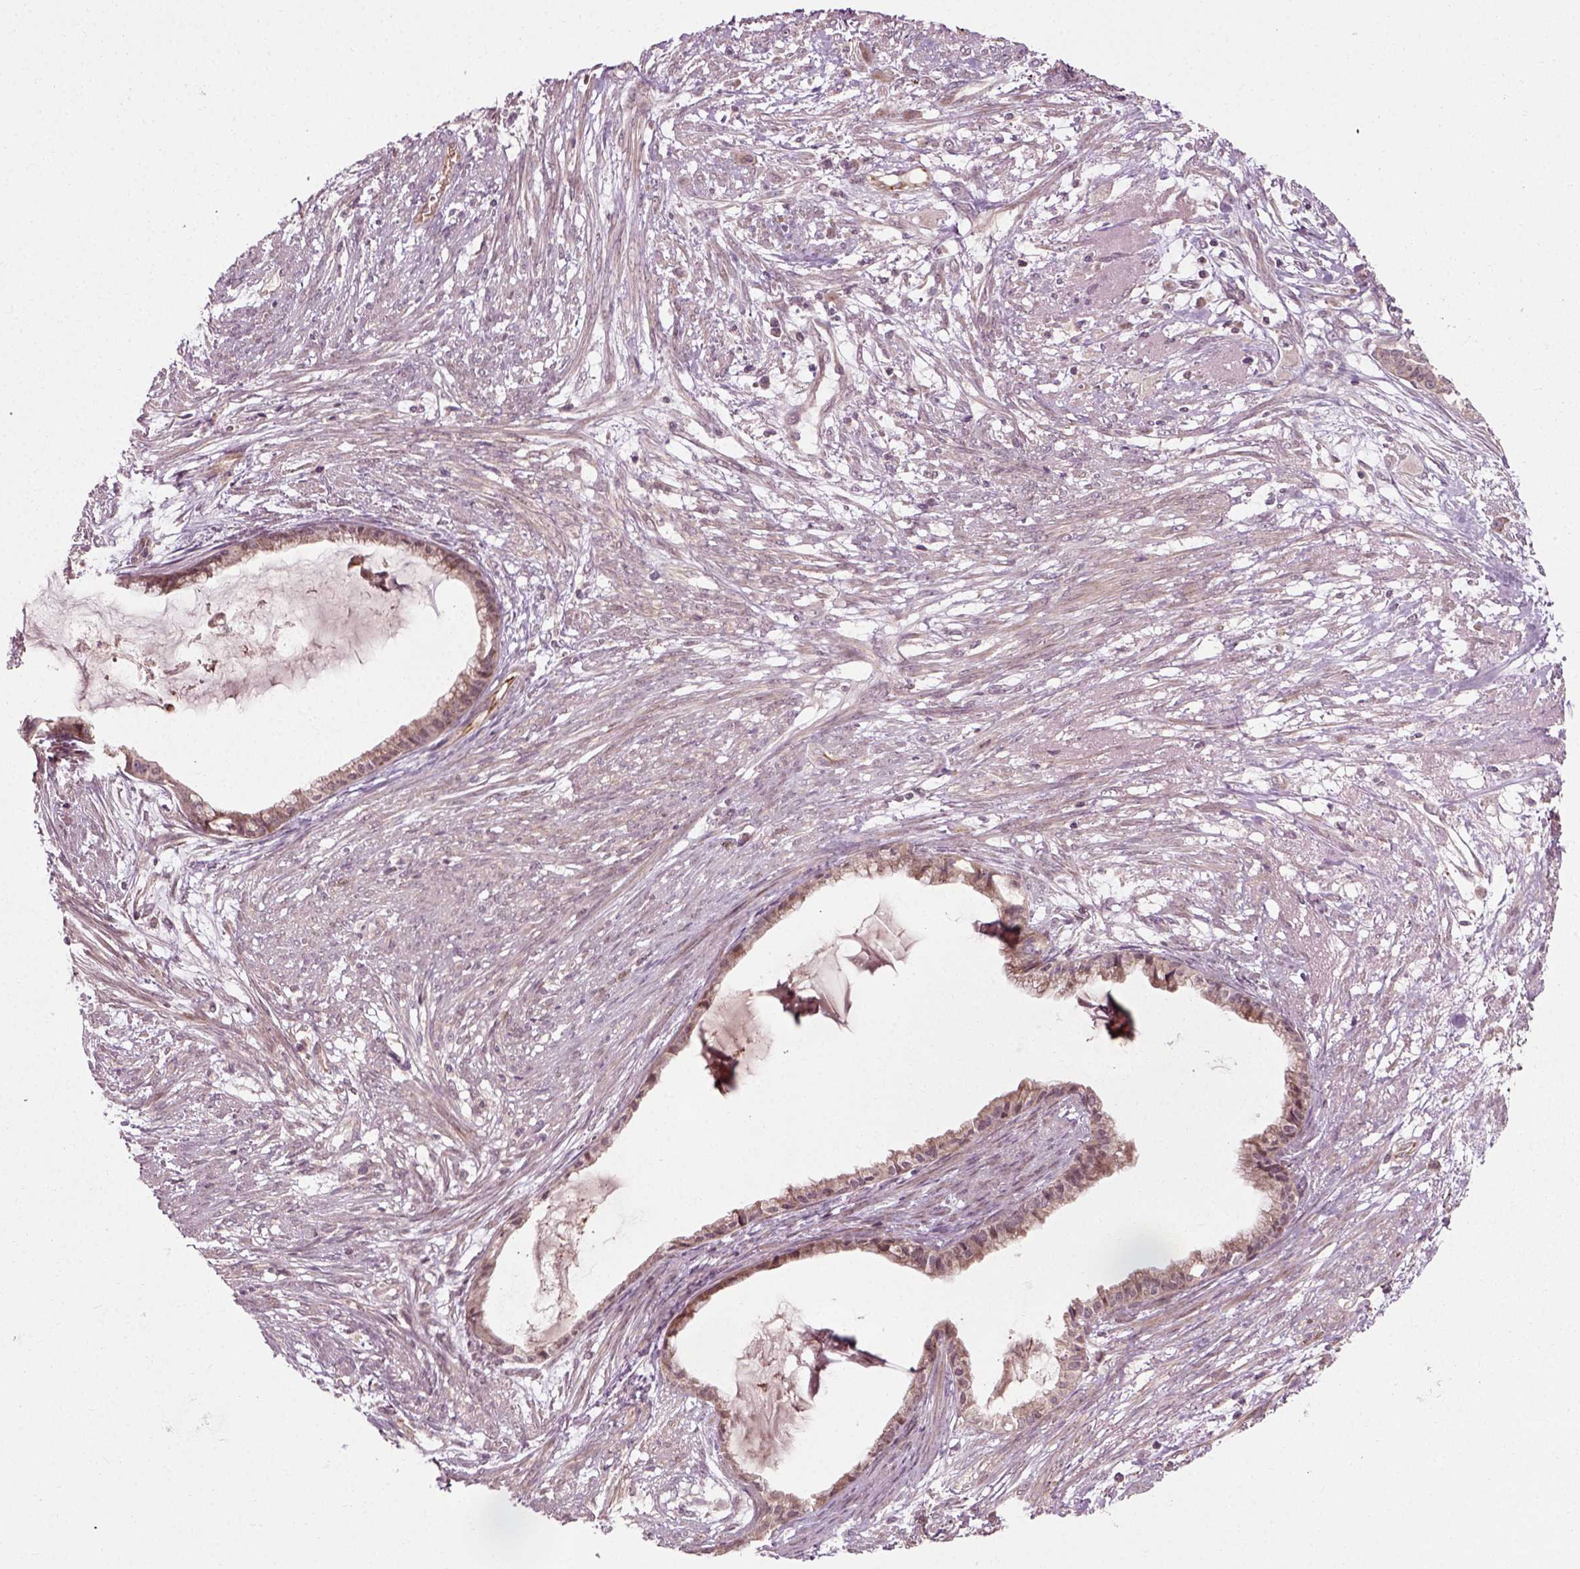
{"staining": {"intensity": "weak", "quantity": ">75%", "location": "cytoplasmic/membranous"}, "tissue": "endometrial cancer", "cell_type": "Tumor cells", "image_type": "cancer", "snomed": [{"axis": "morphology", "description": "Adenocarcinoma, NOS"}, {"axis": "topography", "description": "Endometrium"}], "caption": "Endometrial cancer tissue exhibits weak cytoplasmic/membranous staining in approximately >75% of tumor cells, visualized by immunohistochemistry.", "gene": "PLCD3", "patient": {"sex": "female", "age": 86}}